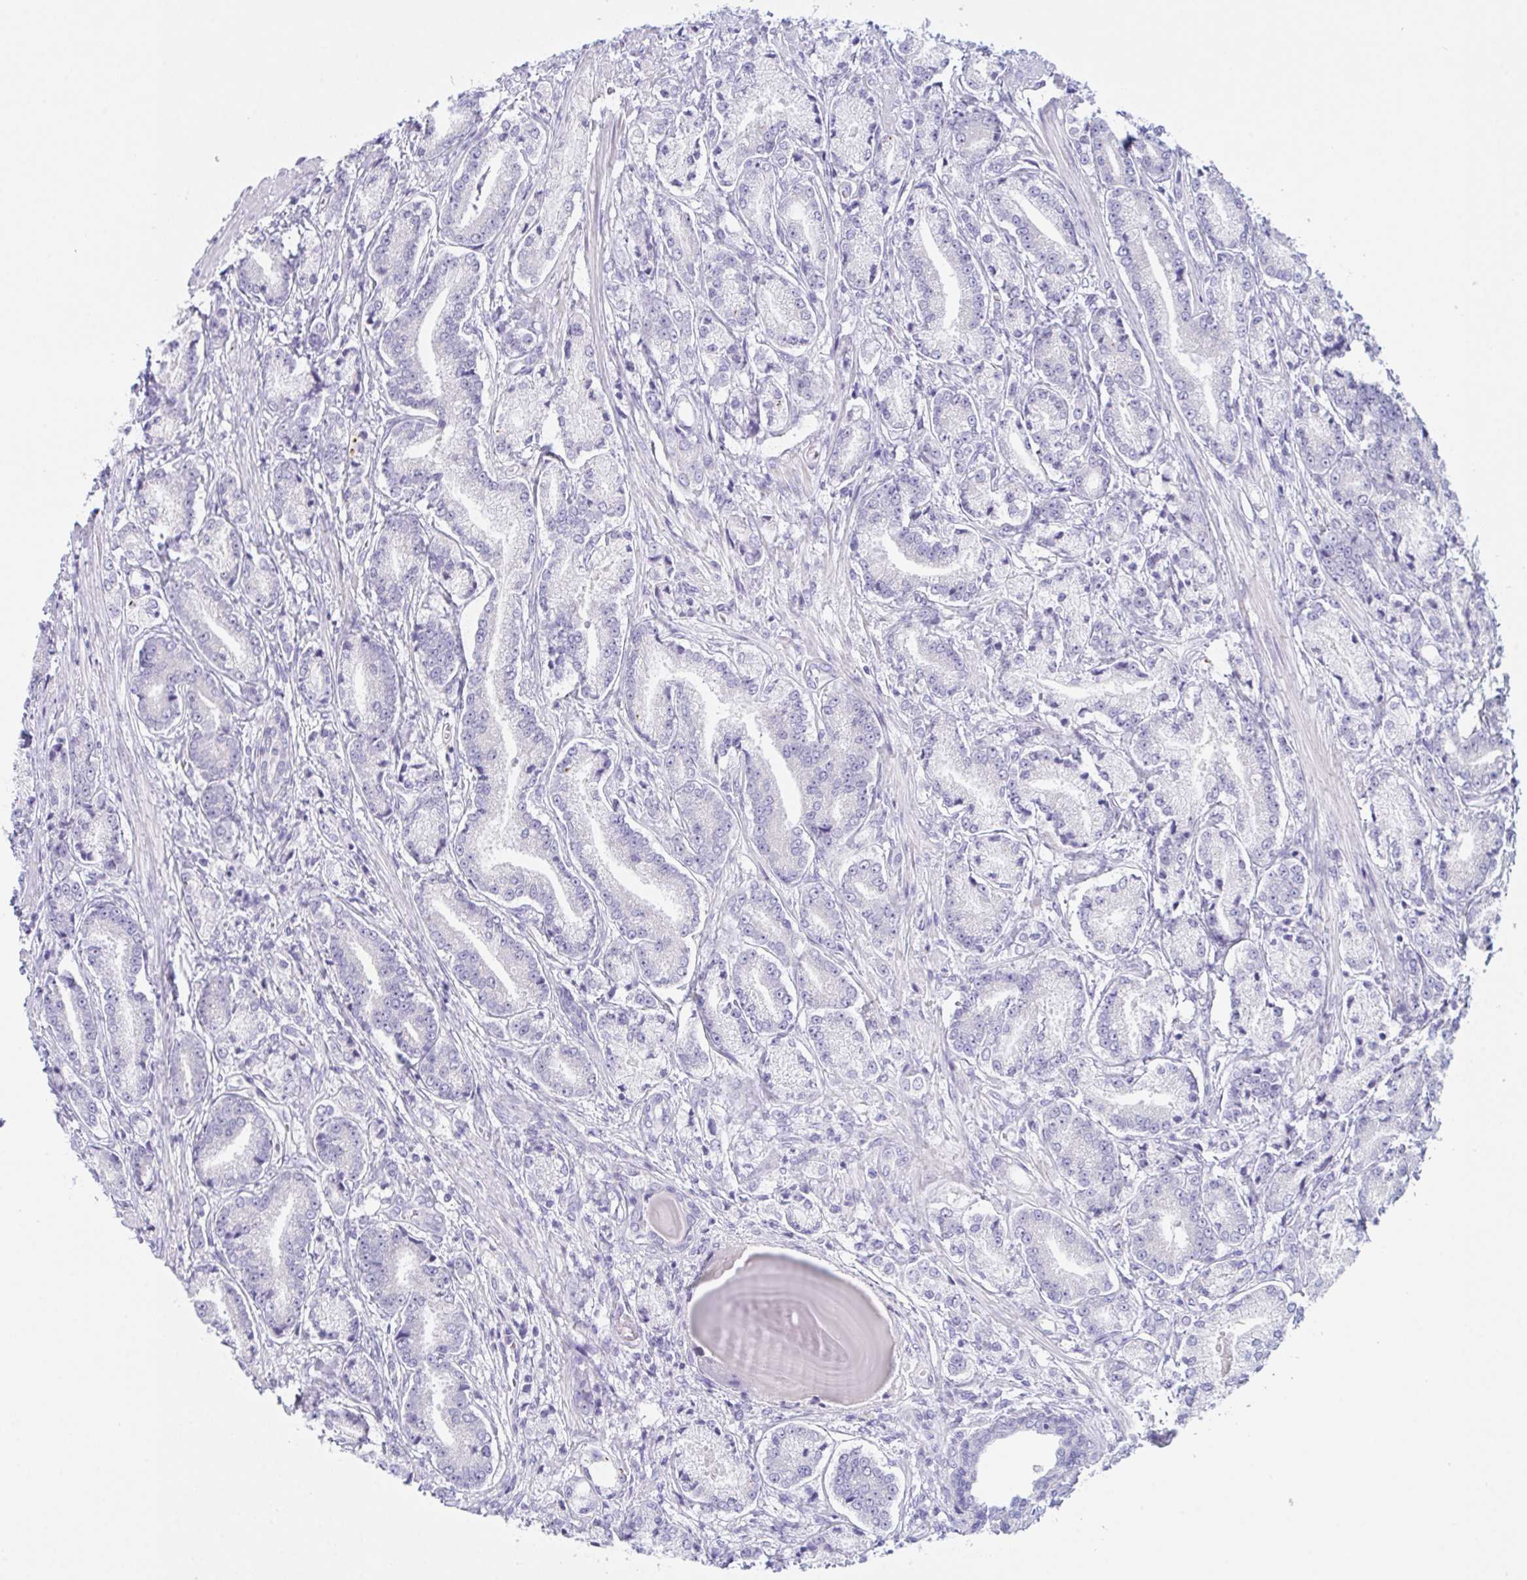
{"staining": {"intensity": "negative", "quantity": "none", "location": "none"}, "tissue": "prostate cancer", "cell_type": "Tumor cells", "image_type": "cancer", "snomed": [{"axis": "morphology", "description": "Adenocarcinoma, High grade"}, {"axis": "topography", "description": "Prostate and seminal vesicle, NOS"}], "caption": "There is no significant staining in tumor cells of adenocarcinoma (high-grade) (prostate). (Brightfield microscopy of DAB immunohistochemistry at high magnification).", "gene": "NAA30", "patient": {"sex": "male", "age": 61}}